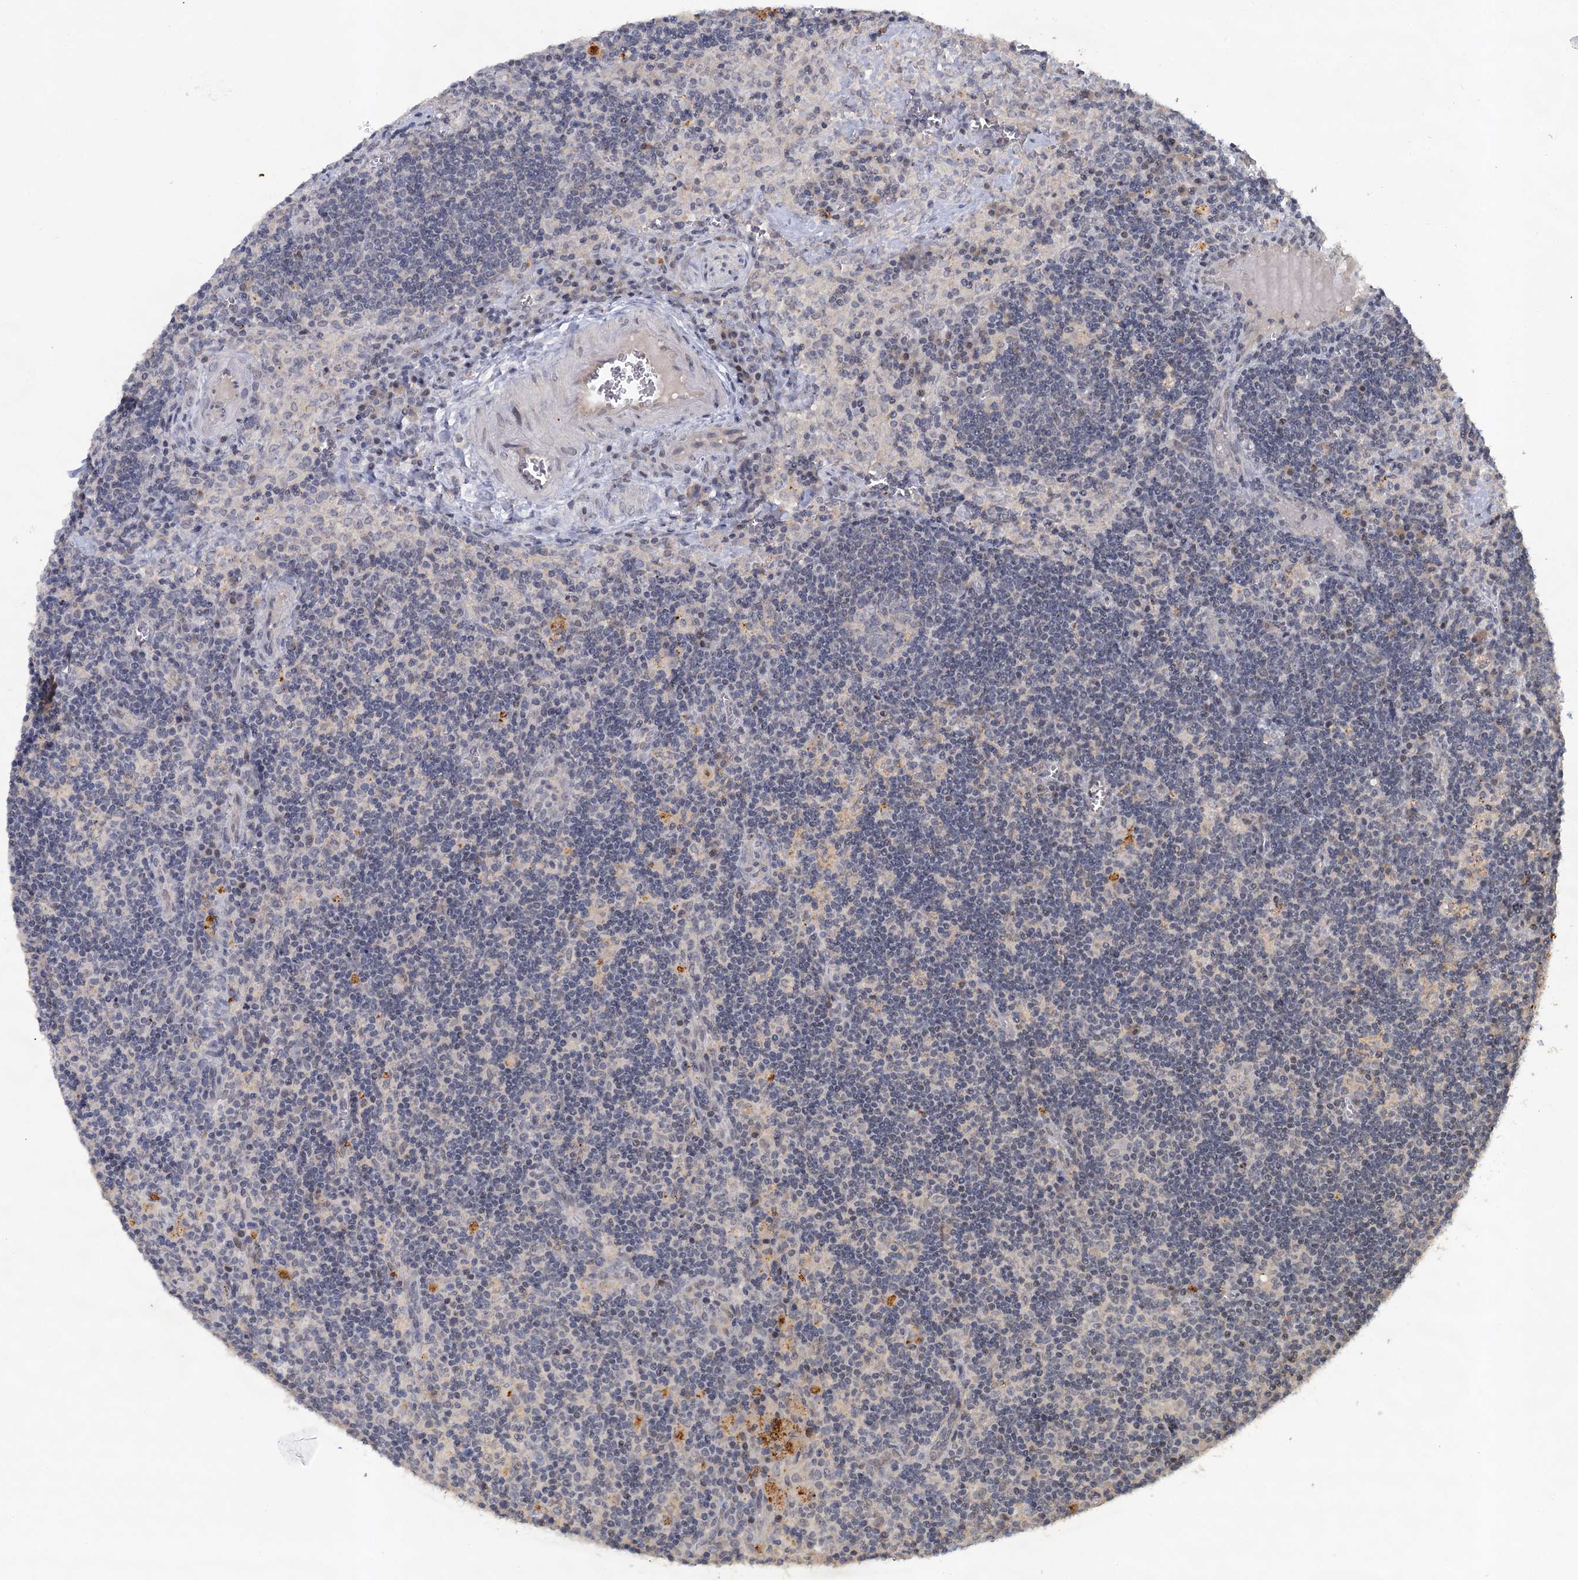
{"staining": {"intensity": "negative", "quantity": "none", "location": "none"}, "tissue": "lymph node", "cell_type": "Germinal center cells", "image_type": "normal", "snomed": [{"axis": "morphology", "description": "Normal tissue, NOS"}, {"axis": "topography", "description": "Lymph node"}], "caption": "Immunohistochemistry (IHC) photomicrograph of benign lymph node: human lymph node stained with DAB (3,3'-diaminobenzidine) shows no significant protein positivity in germinal center cells. (IHC, brightfield microscopy, high magnification).", "gene": "MUCL1", "patient": {"sex": "male", "age": 58}}